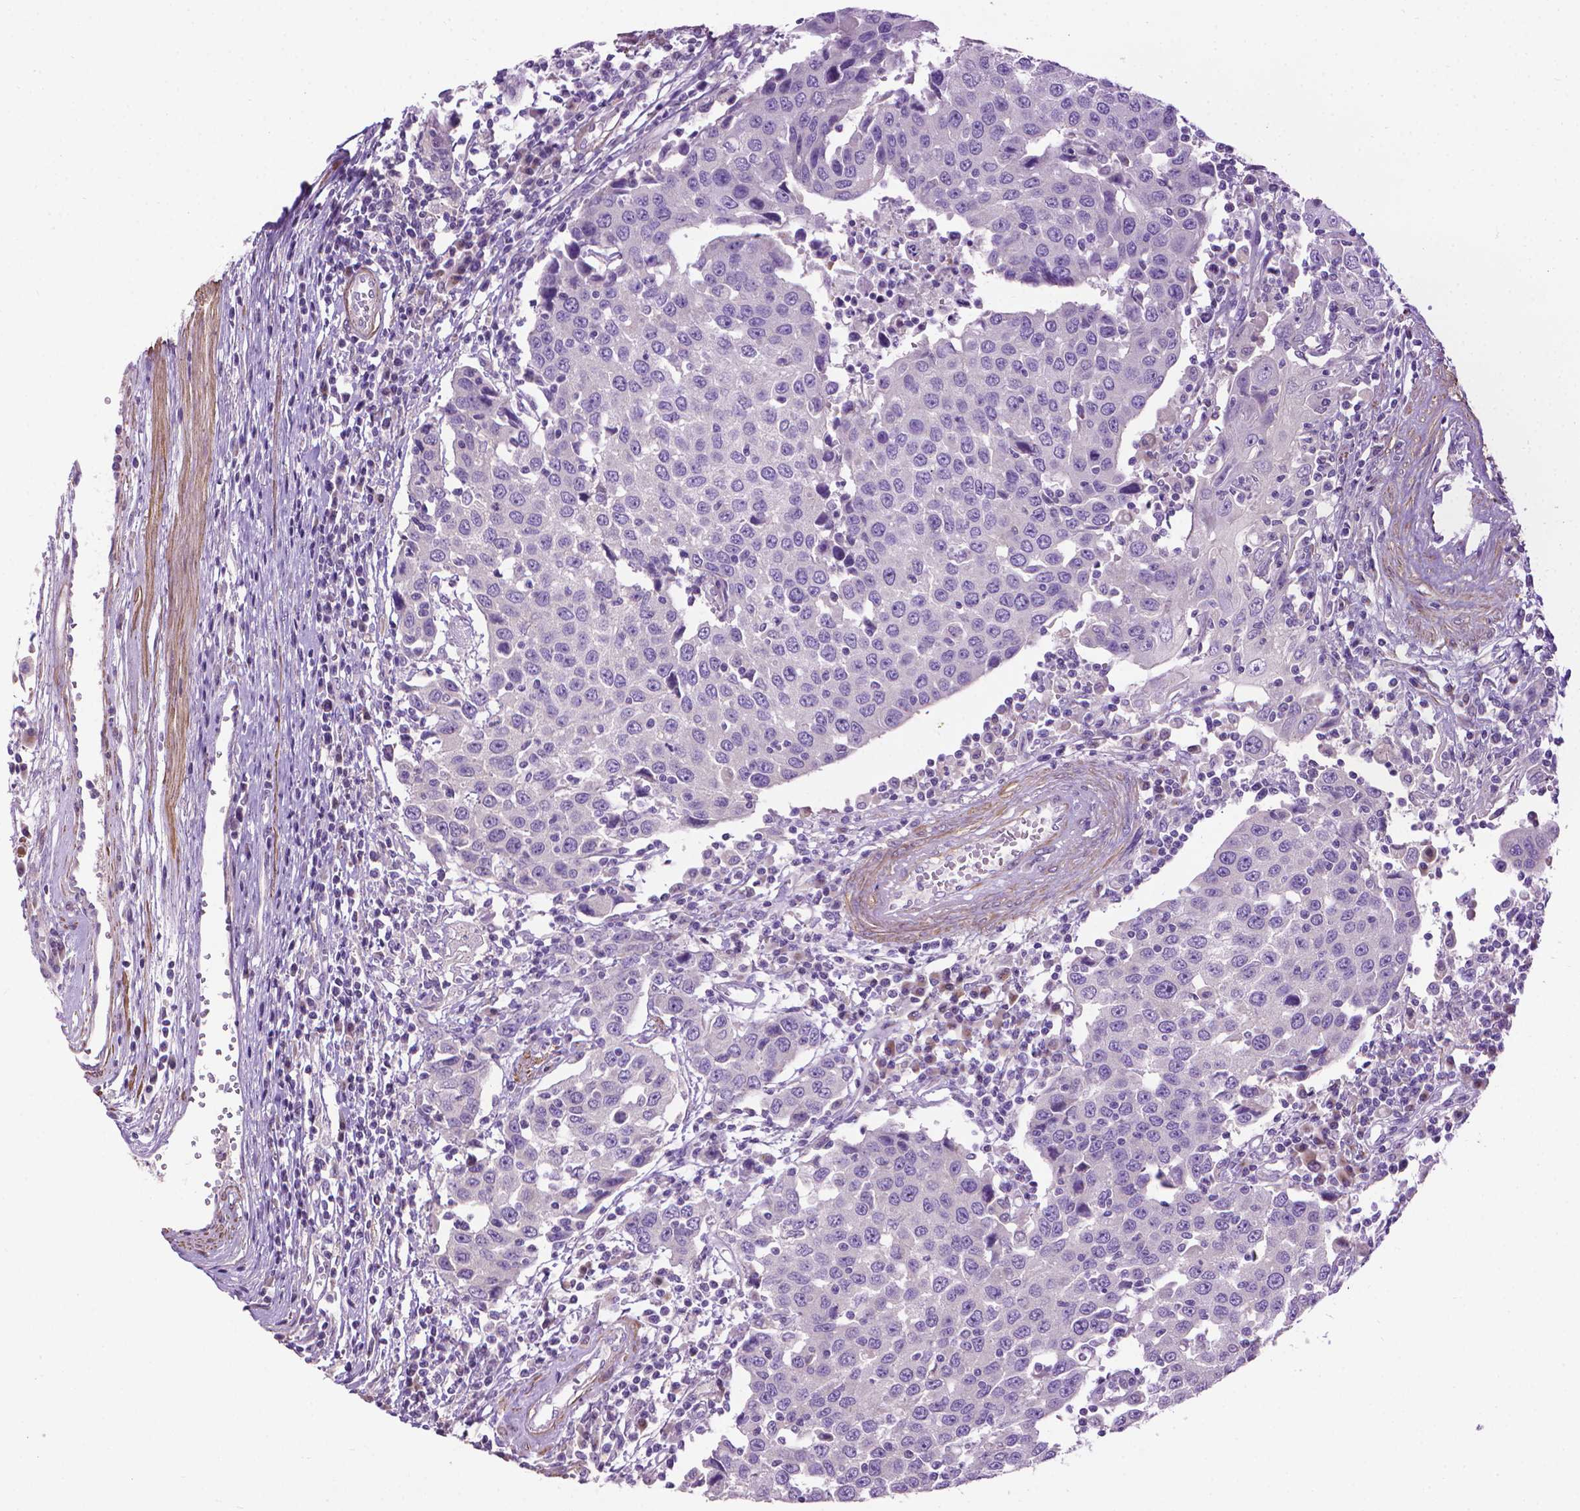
{"staining": {"intensity": "negative", "quantity": "none", "location": "none"}, "tissue": "urothelial cancer", "cell_type": "Tumor cells", "image_type": "cancer", "snomed": [{"axis": "morphology", "description": "Urothelial carcinoma, High grade"}, {"axis": "topography", "description": "Urinary bladder"}], "caption": "Image shows no significant protein expression in tumor cells of urothelial carcinoma (high-grade).", "gene": "AQP10", "patient": {"sex": "female", "age": 85}}